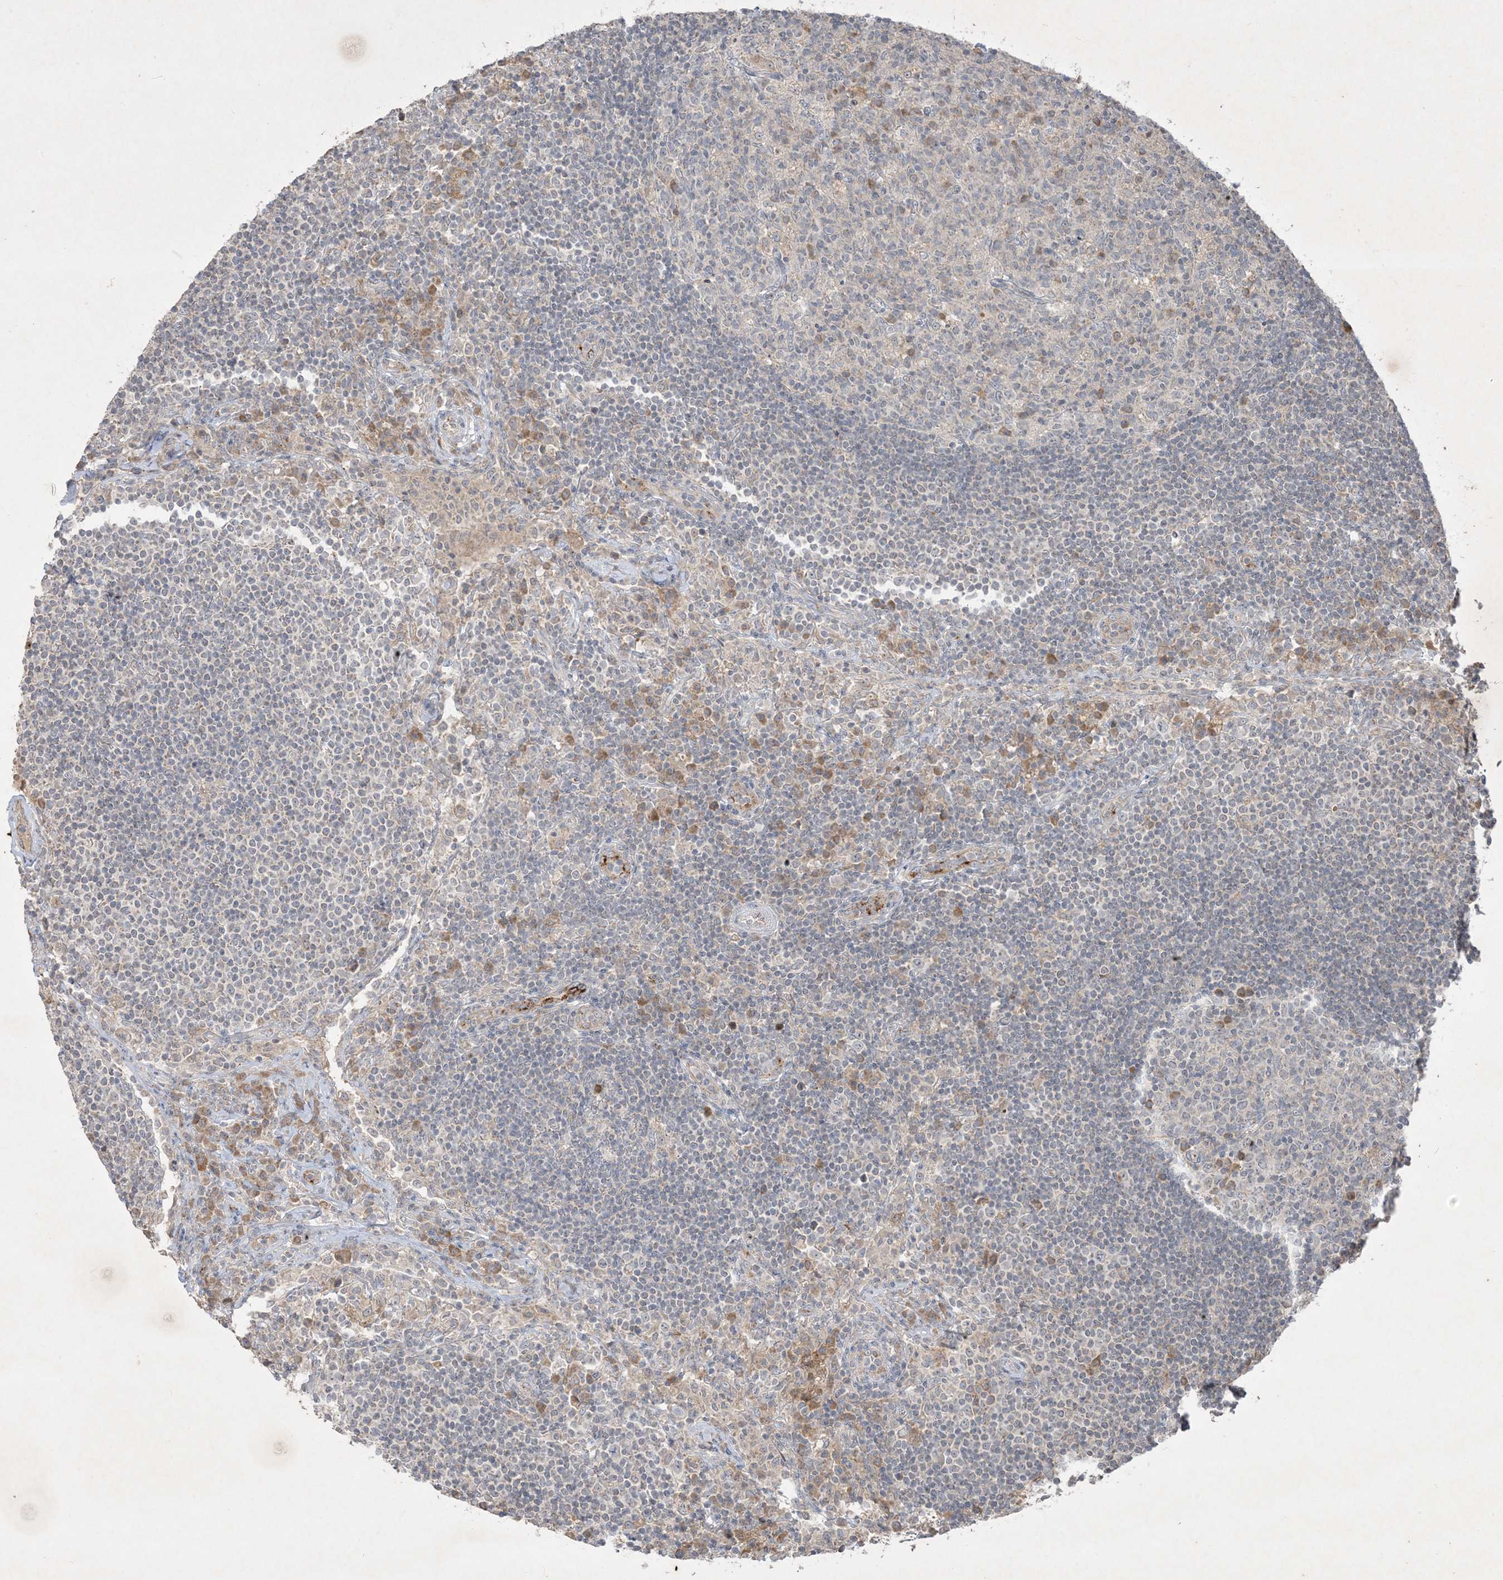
{"staining": {"intensity": "weak", "quantity": "<25%", "location": "cytoplasmic/membranous"}, "tissue": "lymph node", "cell_type": "Germinal center cells", "image_type": "normal", "snomed": [{"axis": "morphology", "description": "Normal tissue, NOS"}, {"axis": "topography", "description": "Lymph node"}], "caption": "This is a histopathology image of immunohistochemistry staining of unremarkable lymph node, which shows no staining in germinal center cells.", "gene": "PRSS36", "patient": {"sex": "female", "age": 53}}